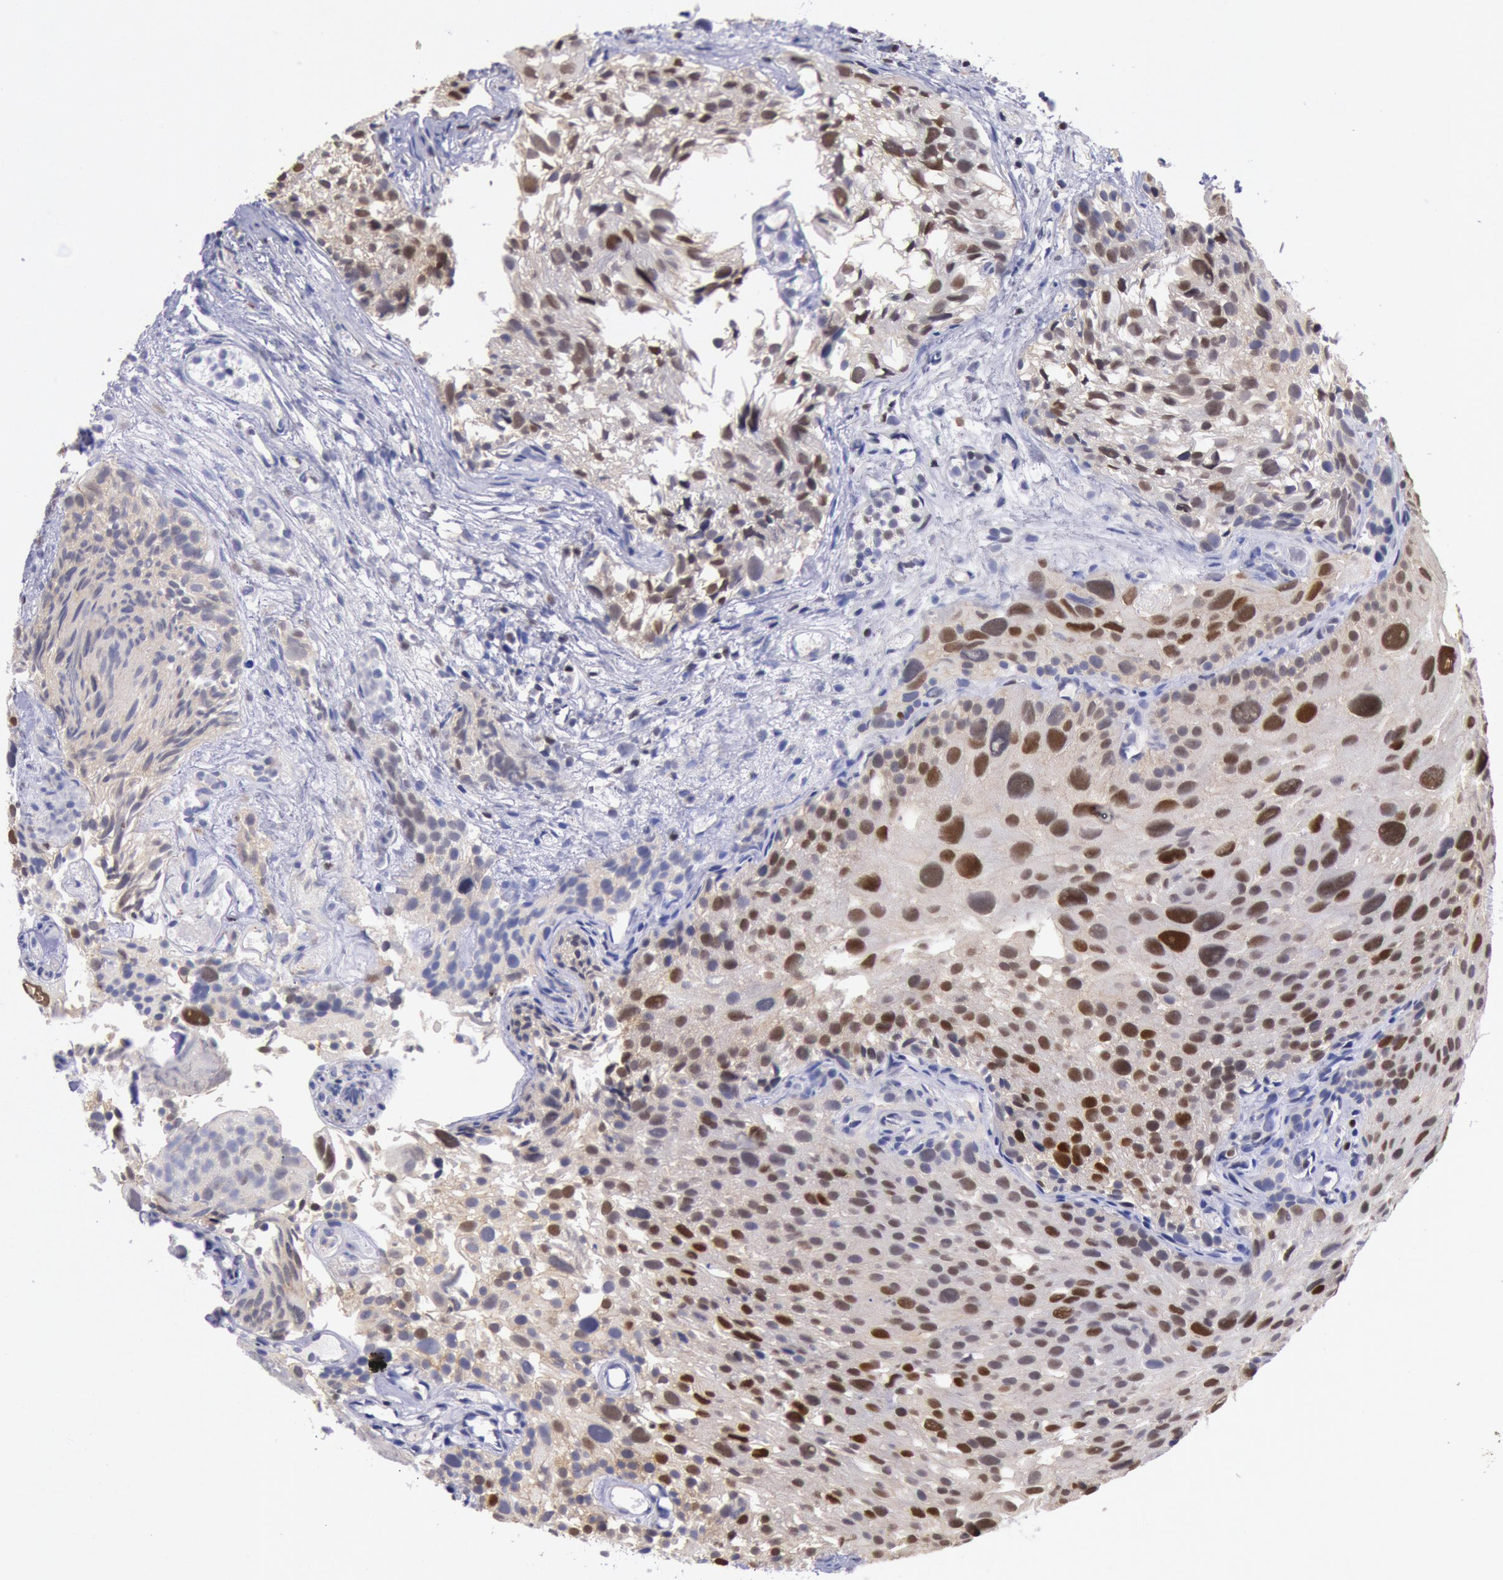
{"staining": {"intensity": "moderate", "quantity": ">75%", "location": "cytoplasmic/membranous,nuclear"}, "tissue": "urothelial cancer", "cell_type": "Tumor cells", "image_type": "cancer", "snomed": [{"axis": "morphology", "description": "Urothelial carcinoma, High grade"}, {"axis": "topography", "description": "Urinary bladder"}], "caption": "Immunohistochemistry histopathology image of neoplastic tissue: human urothelial cancer stained using immunohistochemistry (IHC) exhibits medium levels of moderate protein expression localized specifically in the cytoplasmic/membranous and nuclear of tumor cells, appearing as a cytoplasmic/membranous and nuclear brown color.", "gene": "RPS6KA5", "patient": {"sex": "female", "age": 78}}